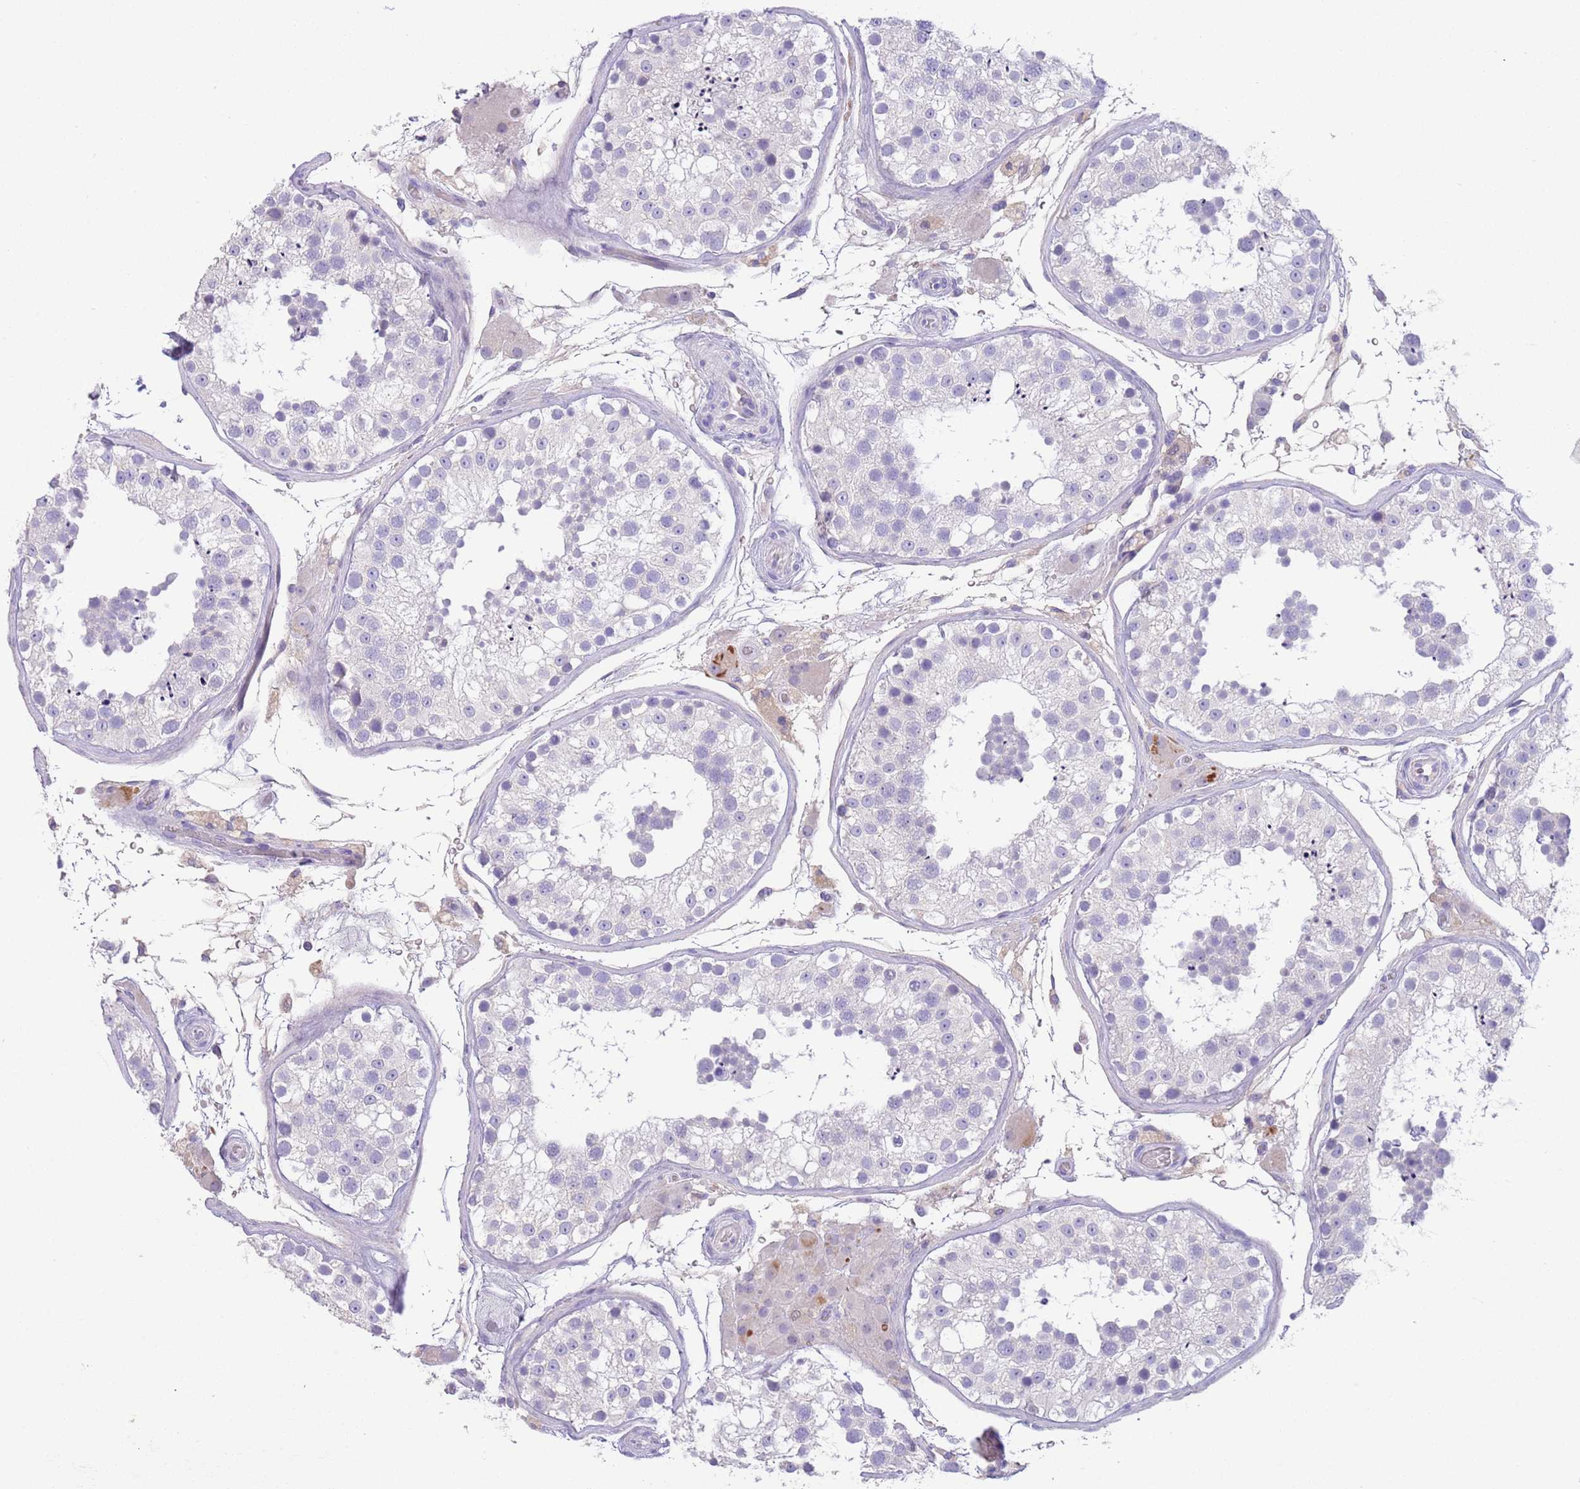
{"staining": {"intensity": "negative", "quantity": "none", "location": "none"}, "tissue": "testis", "cell_type": "Cells in seminiferous ducts", "image_type": "normal", "snomed": [{"axis": "morphology", "description": "Normal tissue, NOS"}, {"axis": "topography", "description": "Testis"}], "caption": "The immunohistochemistry (IHC) micrograph has no significant staining in cells in seminiferous ducts of testis. (DAB IHC with hematoxylin counter stain).", "gene": "IGFL4", "patient": {"sex": "male", "age": 26}}